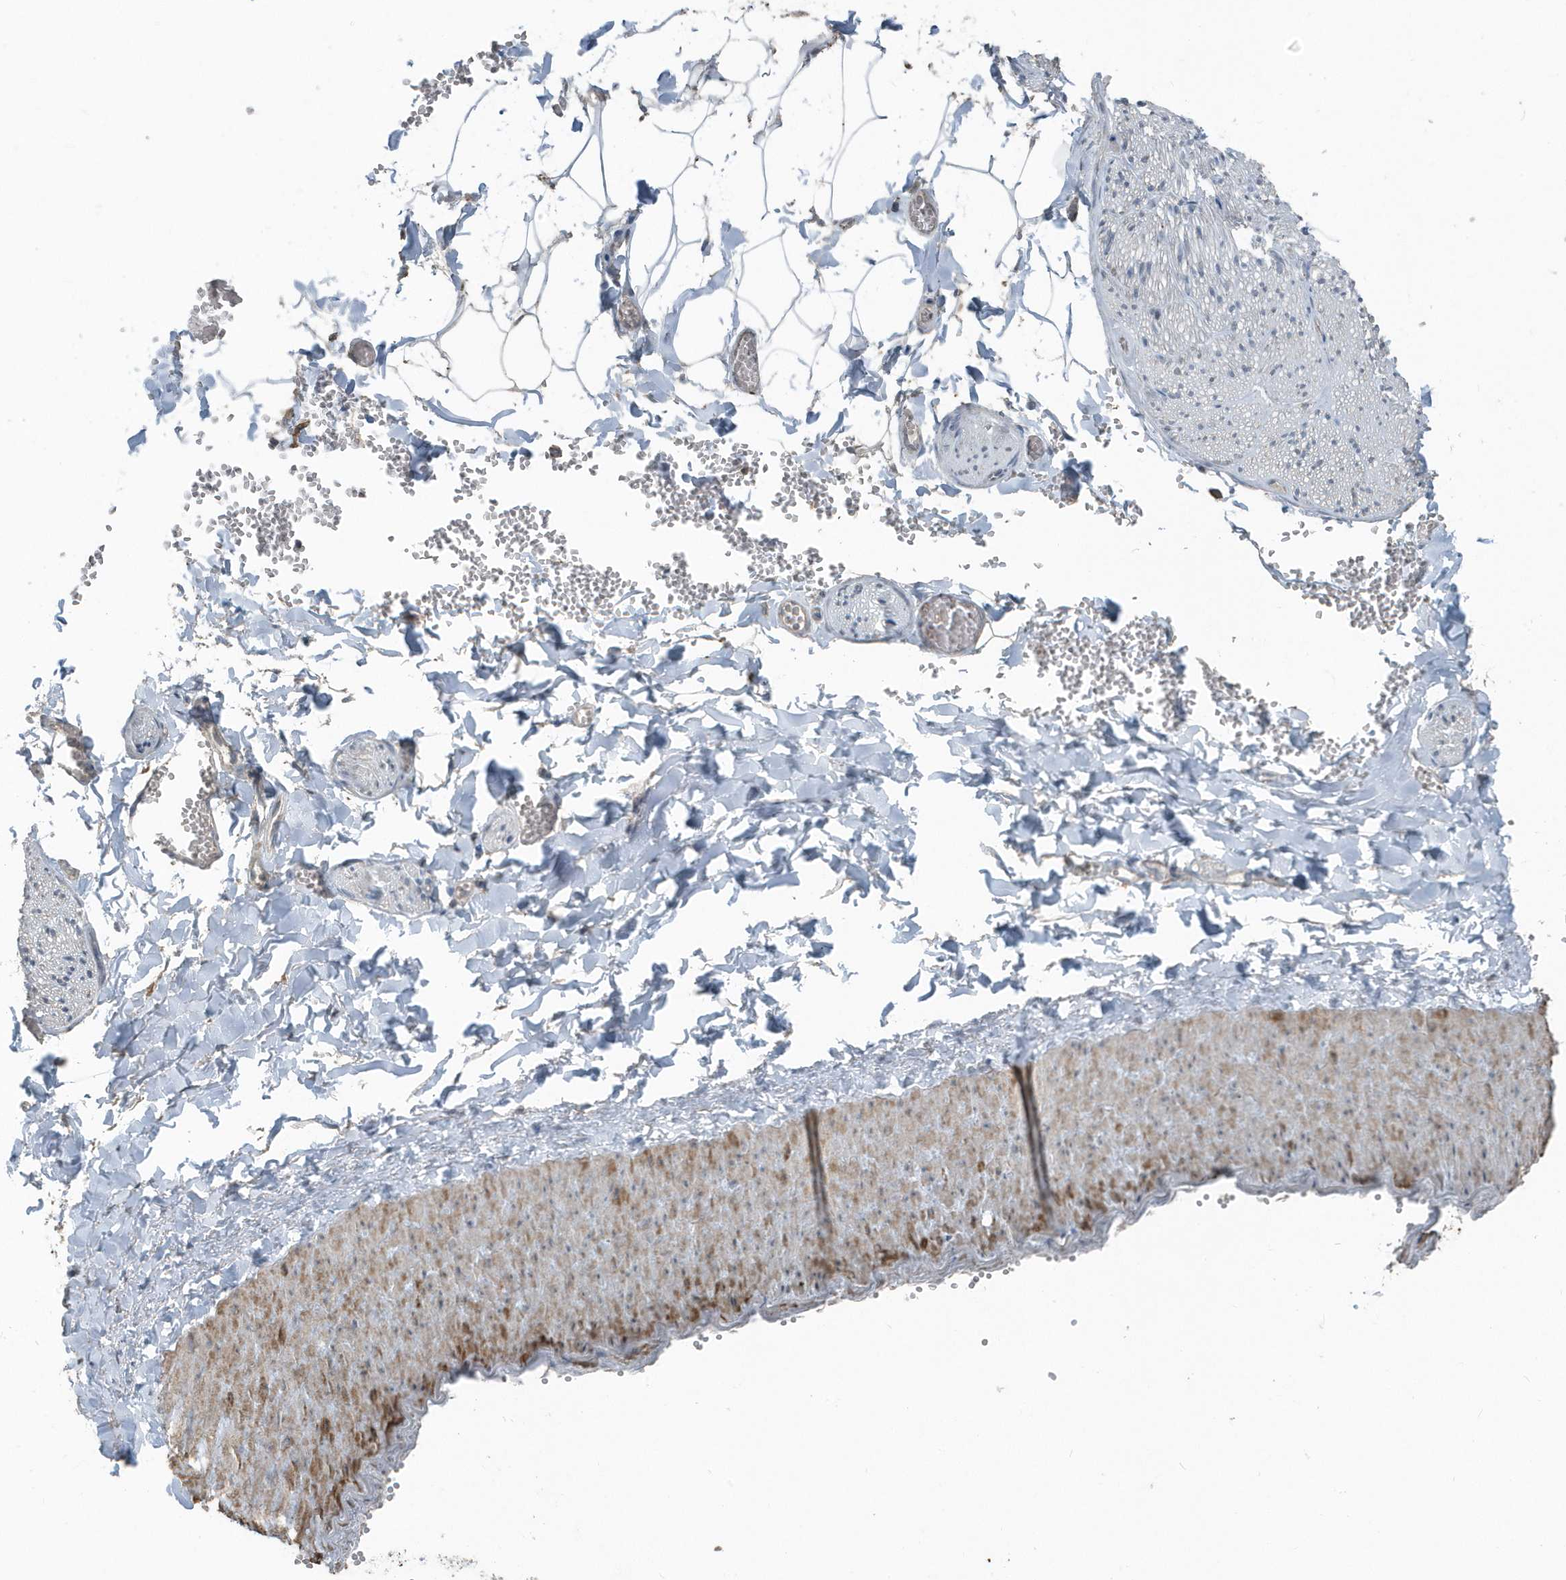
{"staining": {"intensity": "negative", "quantity": "none", "location": "none"}, "tissue": "adipose tissue", "cell_type": "Adipocytes", "image_type": "normal", "snomed": [{"axis": "morphology", "description": "Normal tissue, NOS"}, {"axis": "topography", "description": "Gallbladder"}, {"axis": "topography", "description": "Peripheral nerve tissue"}], "caption": "This is an immunohistochemistry photomicrograph of normal human adipose tissue. There is no staining in adipocytes.", "gene": "ACTC1", "patient": {"sex": "male", "age": 38}}